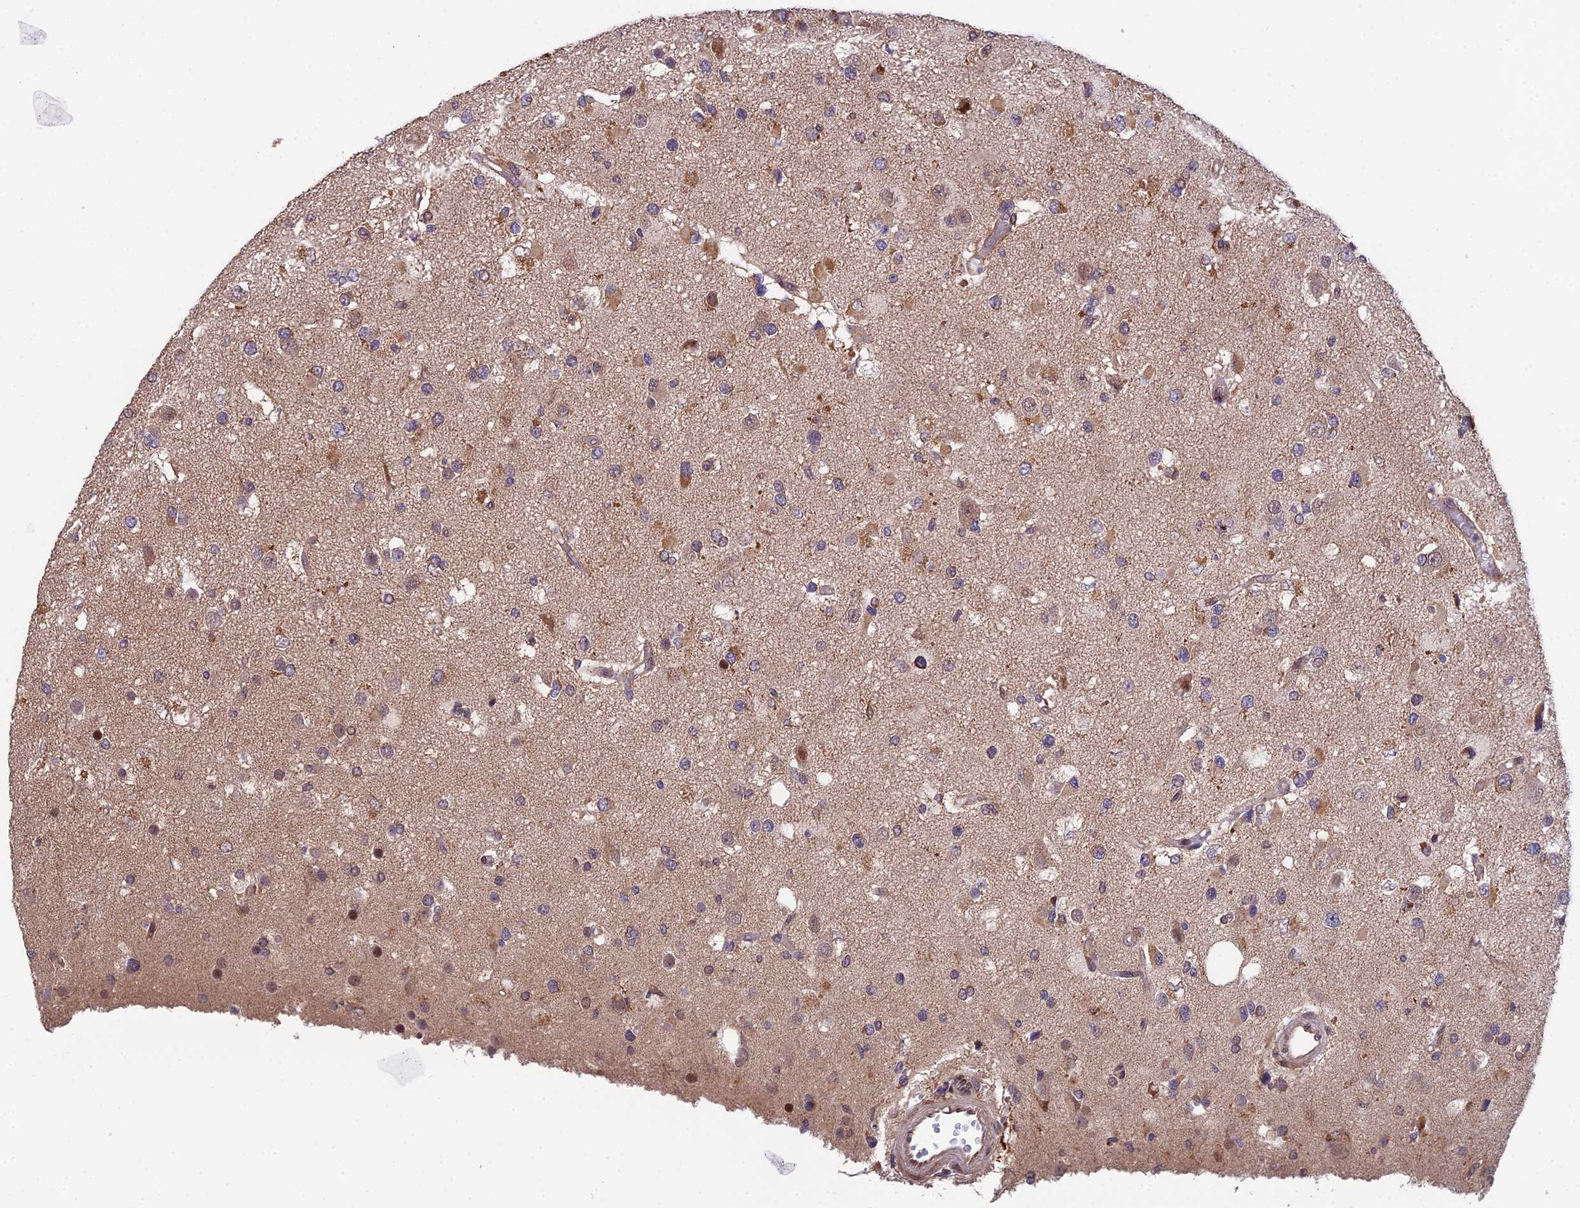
{"staining": {"intensity": "moderate", "quantity": "25%-75%", "location": "cytoplasmic/membranous"}, "tissue": "glioma", "cell_type": "Tumor cells", "image_type": "cancer", "snomed": [{"axis": "morphology", "description": "Glioma, malignant, High grade"}, {"axis": "topography", "description": "Brain"}], "caption": "Immunohistochemistry photomicrograph of human glioma stained for a protein (brown), which demonstrates medium levels of moderate cytoplasmic/membranous expression in approximately 25%-75% of tumor cells.", "gene": "CYP2R1", "patient": {"sex": "male", "age": 53}}